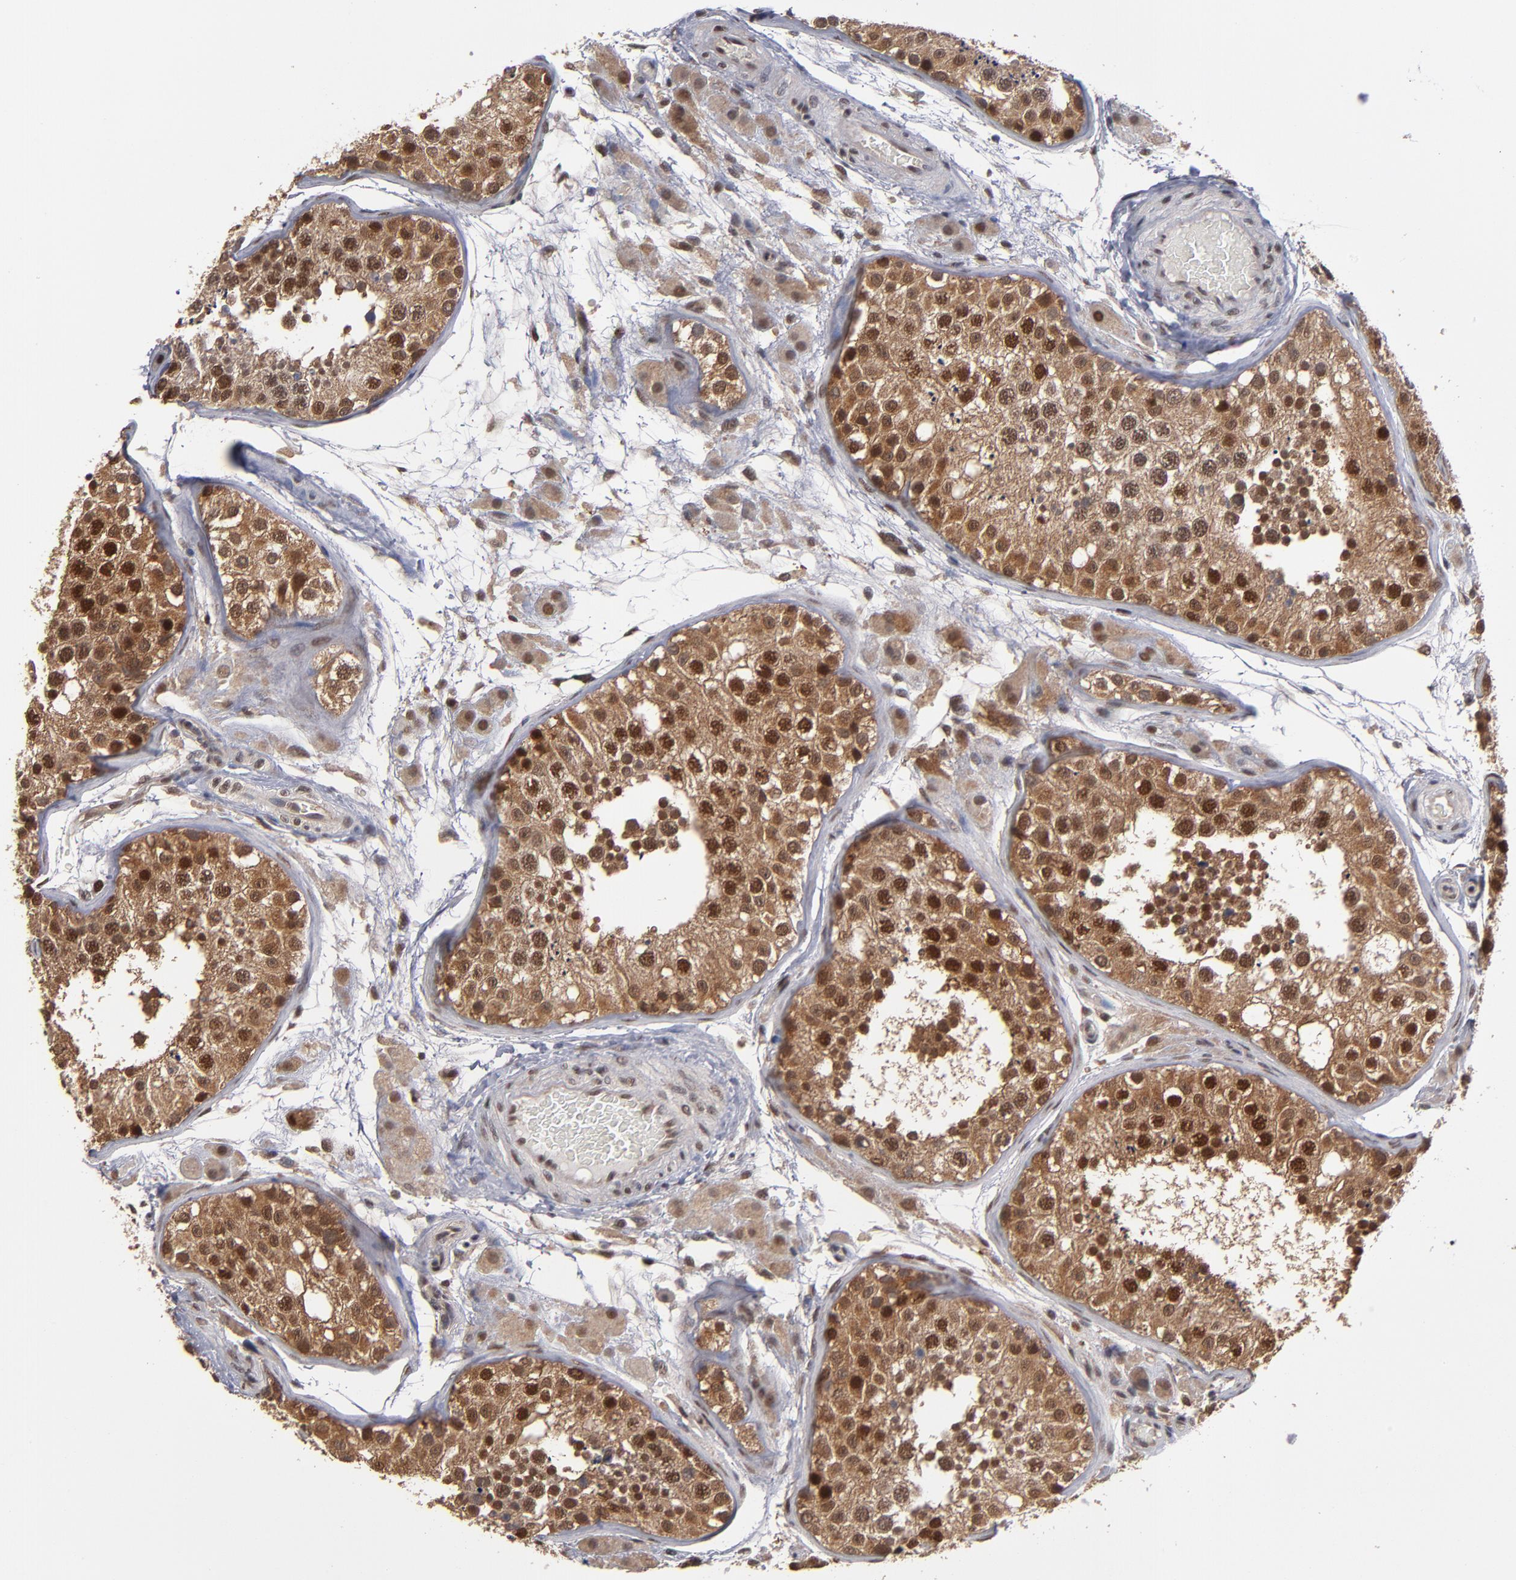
{"staining": {"intensity": "strong", "quantity": ">75%", "location": "cytoplasmic/membranous,nuclear"}, "tissue": "testis", "cell_type": "Cells in seminiferous ducts", "image_type": "normal", "snomed": [{"axis": "morphology", "description": "Normal tissue, NOS"}, {"axis": "topography", "description": "Testis"}], "caption": "Strong cytoplasmic/membranous,nuclear positivity is seen in about >75% of cells in seminiferous ducts in unremarkable testis. The protein is shown in brown color, while the nuclei are stained blue.", "gene": "HUWE1", "patient": {"sex": "male", "age": 26}}